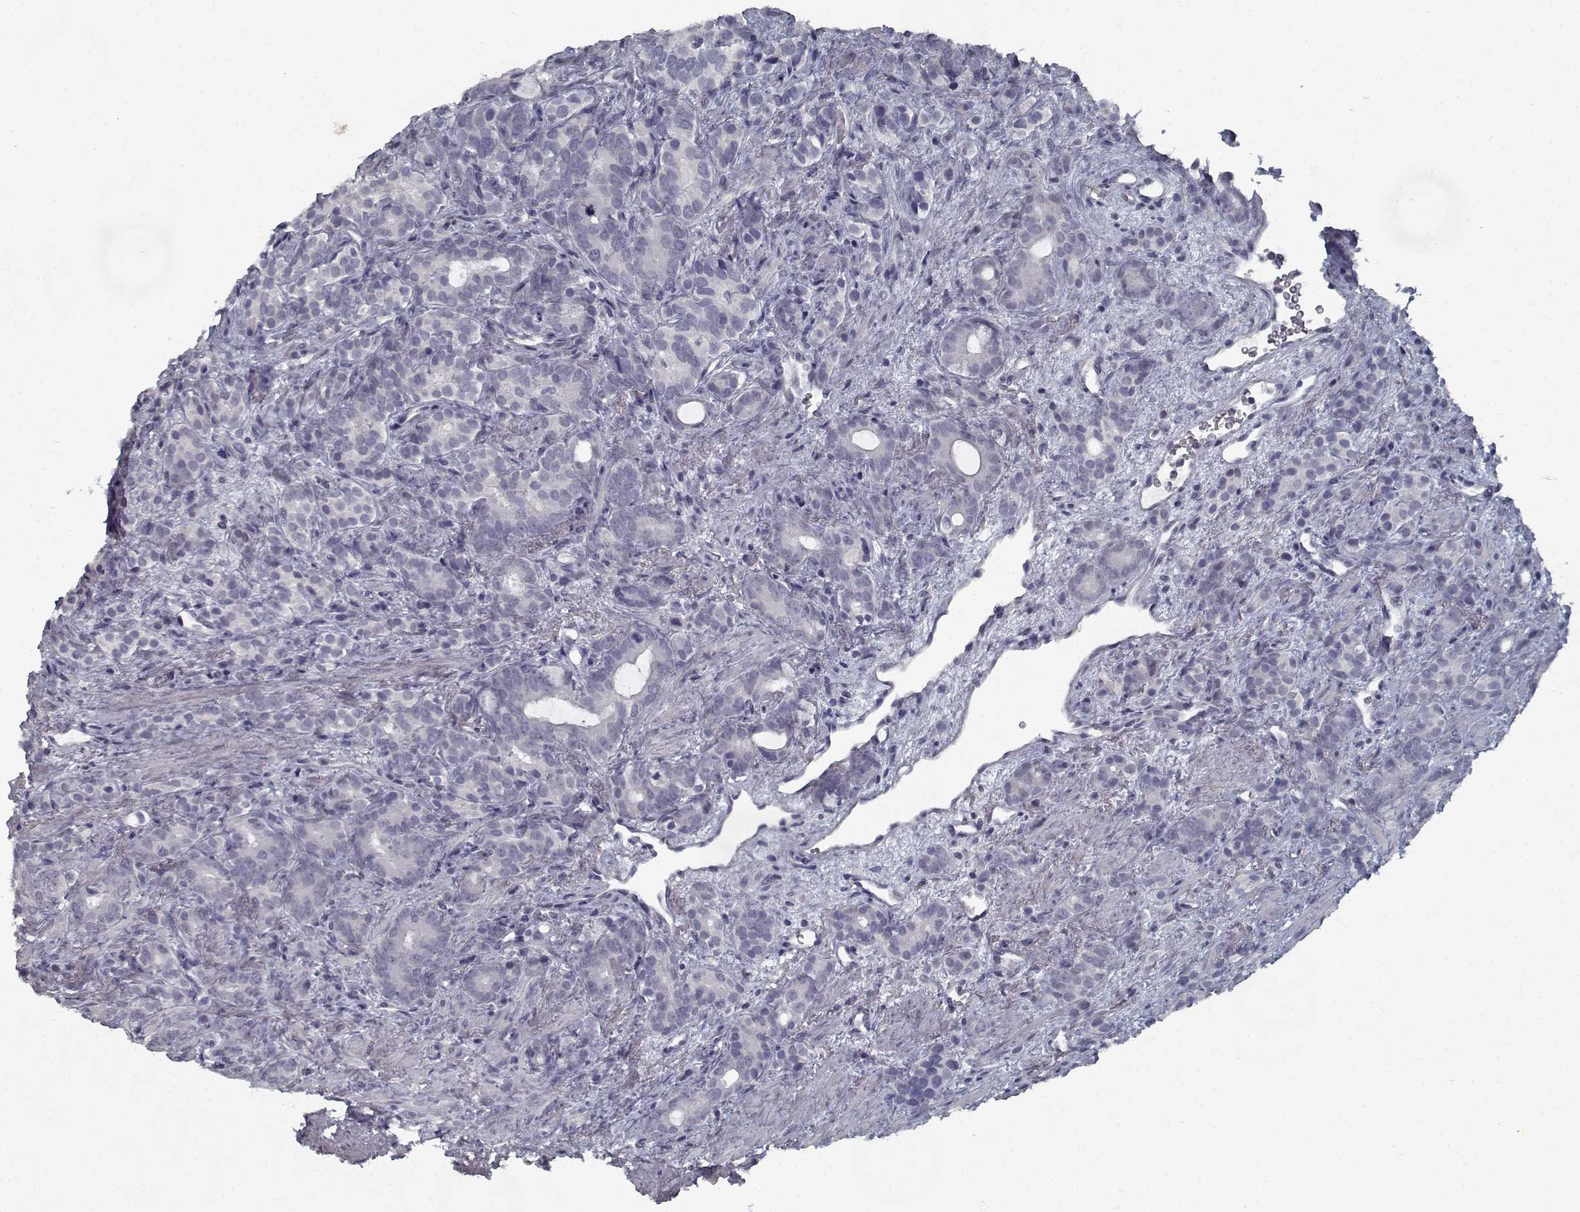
{"staining": {"intensity": "negative", "quantity": "none", "location": "none"}, "tissue": "prostate cancer", "cell_type": "Tumor cells", "image_type": "cancer", "snomed": [{"axis": "morphology", "description": "Adenocarcinoma, High grade"}, {"axis": "topography", "description": "Prostate"}], "caption": "Immunohistochemical staining of human adenocarcinoma (high-grade) (prostate) shows no significant staining in tumor cells.", "gene": "GAD2", "patient": {"sex": "male", "age": 84}}